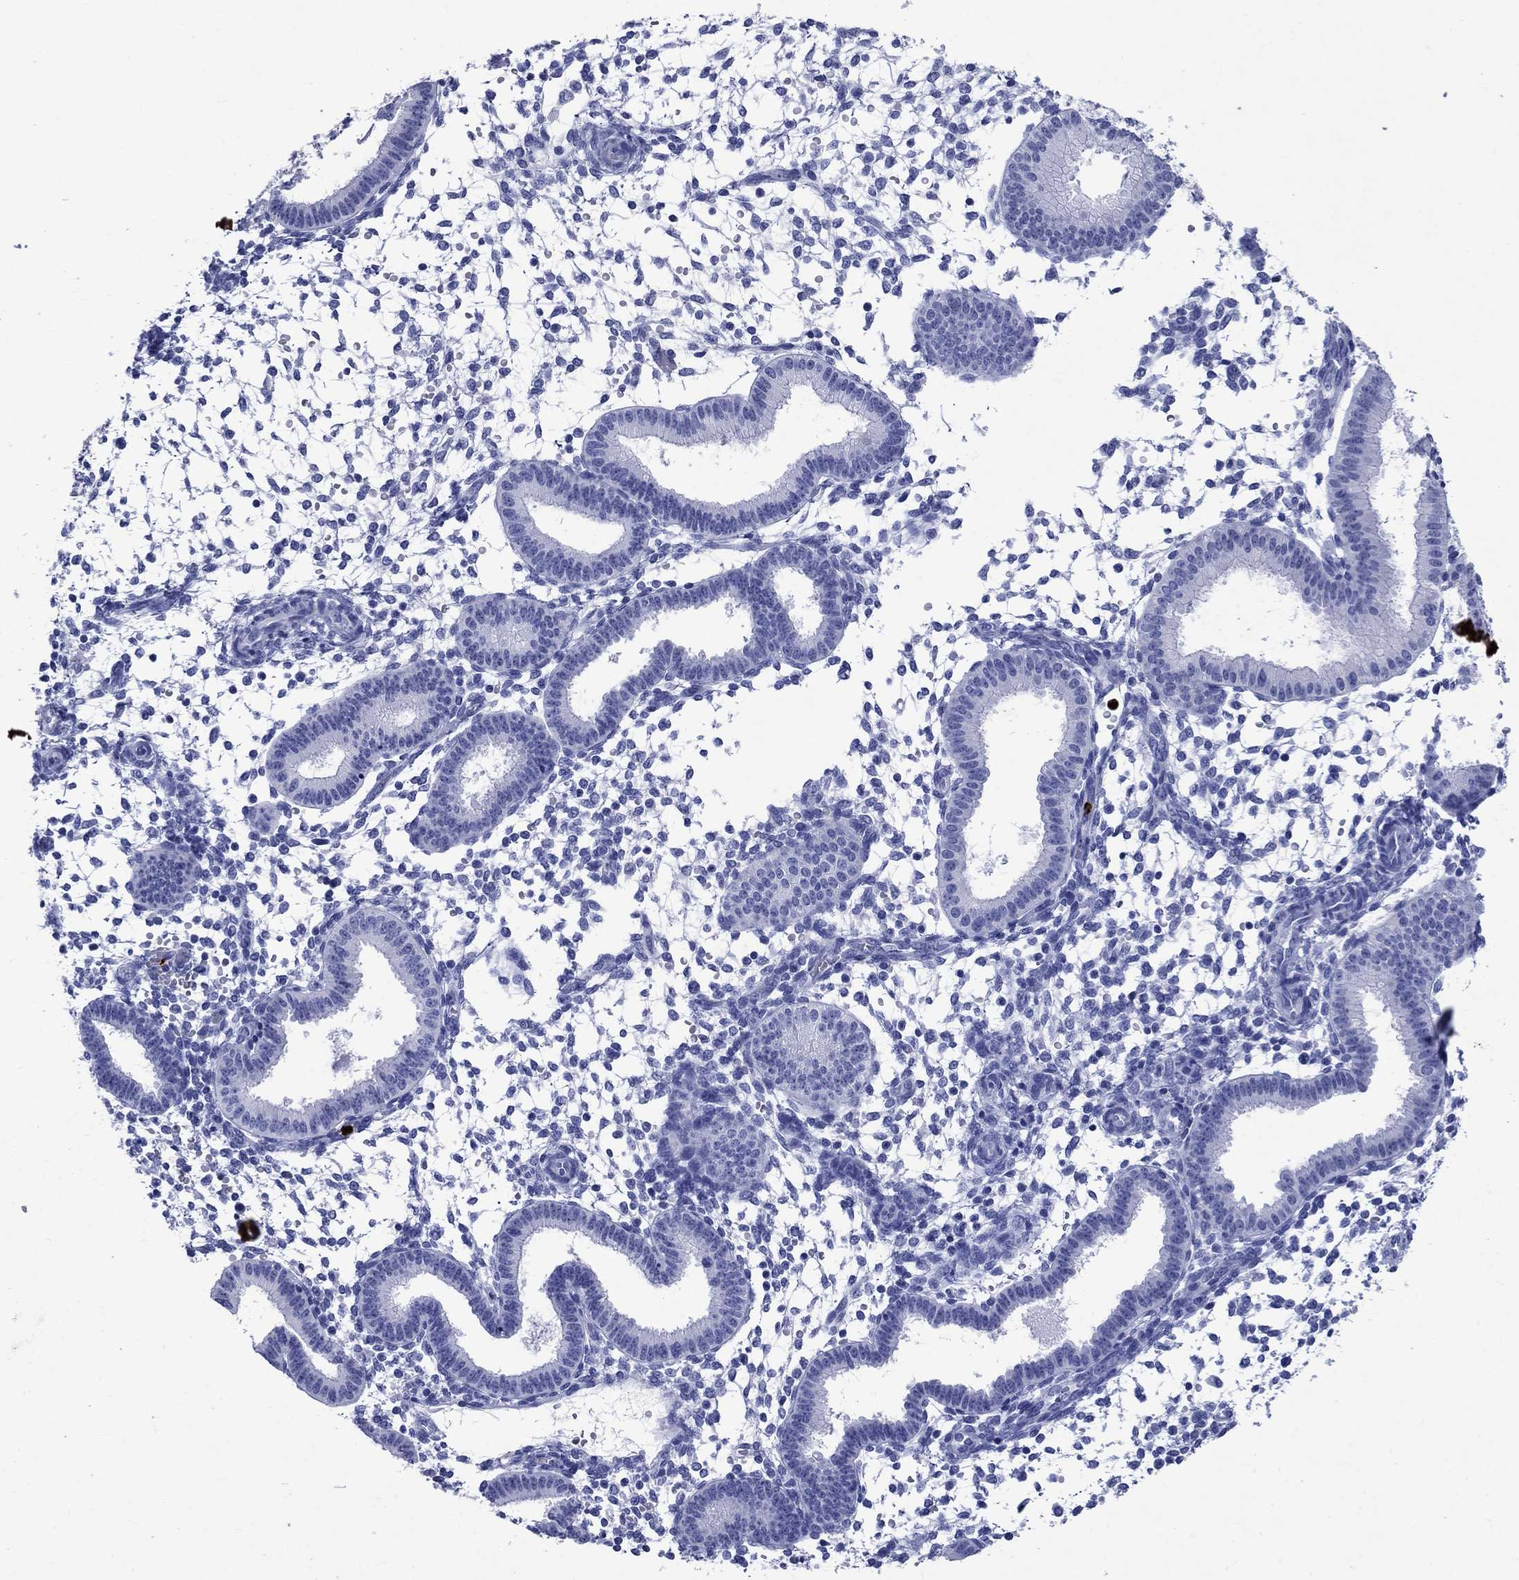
{"staining": {"intensity": "negative", "quantity": "none", "location": "none"}, "tissue": "endometrium", "cell_type": "Cells in endometrial stroma", "image_type": "normal", "snomed": [{"axis": "morphology", "description": "Normal tissue, NOS"}, {"axis": "topography", "description": "Endometrium"}], "caption": "DAB (3,3'-diaminobenzidine) immunohistochemical staining of benign human endometrium displays no significant expression in cells in endometrial stroma. The staining was performed using DAB to visualize the protein expression in brown, while the nuclei were stained in blue with hematoxylin (Magnification: 20x).", "gene": "AZU1", "patient": {"sex": "female", "age": 43}}